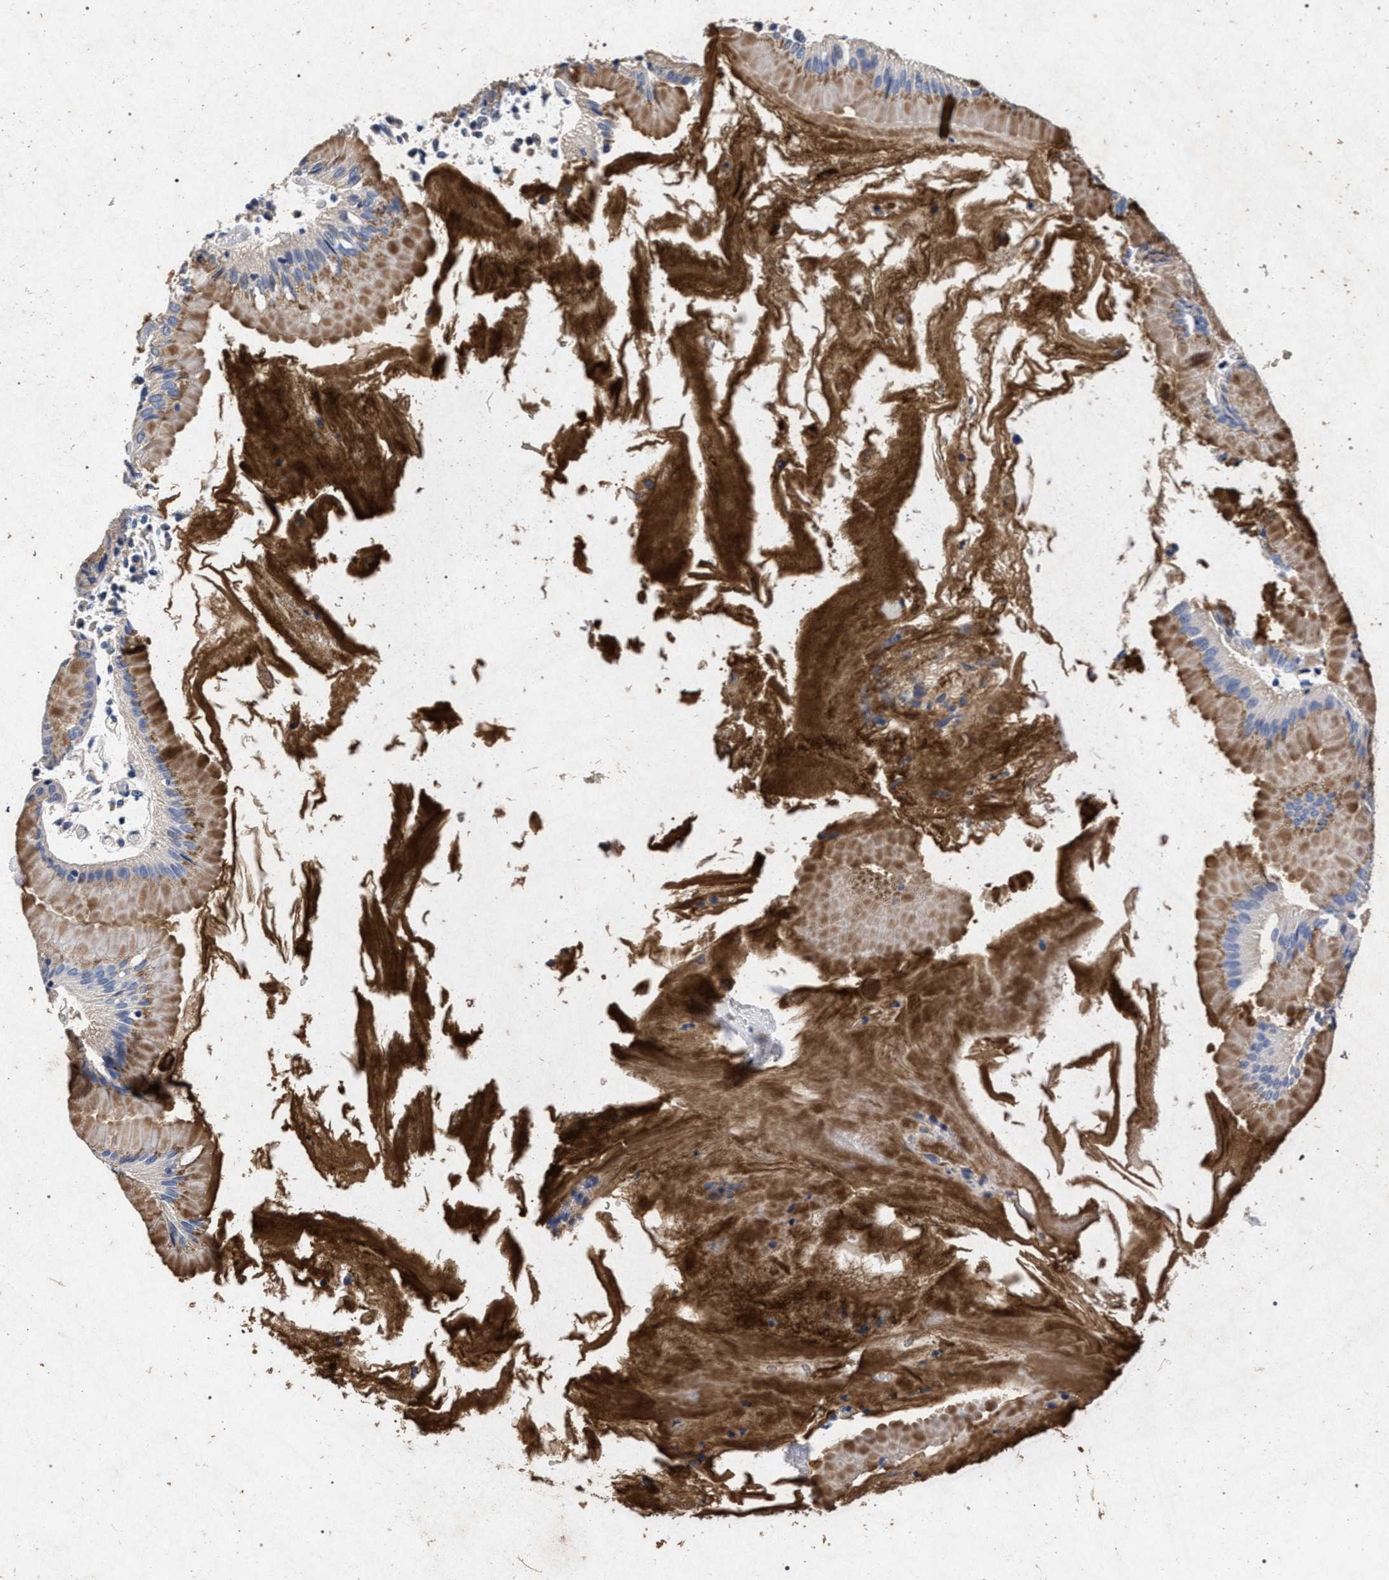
{"staining": {"intensity": "moderate", "quantity": ">75%", "location": "cytoplasmic/membranous"}, "tissue": "stomach", "cell_type": "Glandular cells", "image_type": "normal", "snomed": [{"axis": "morphology", "description": "Normal tissue, NOS"}, {"axis": "topography", "description": "Stomach"}, {"axis": "topography", "description": "Stomach, lower"}], "caption": "Immunohistochemical staining of unremarkable human stomach displays medium levels of moderate cytoplasmic/membranous expression in approximately >75% of glandular cells.", "gene": "ATP1A2", "patient": {"sex": "female", "age": 75}}